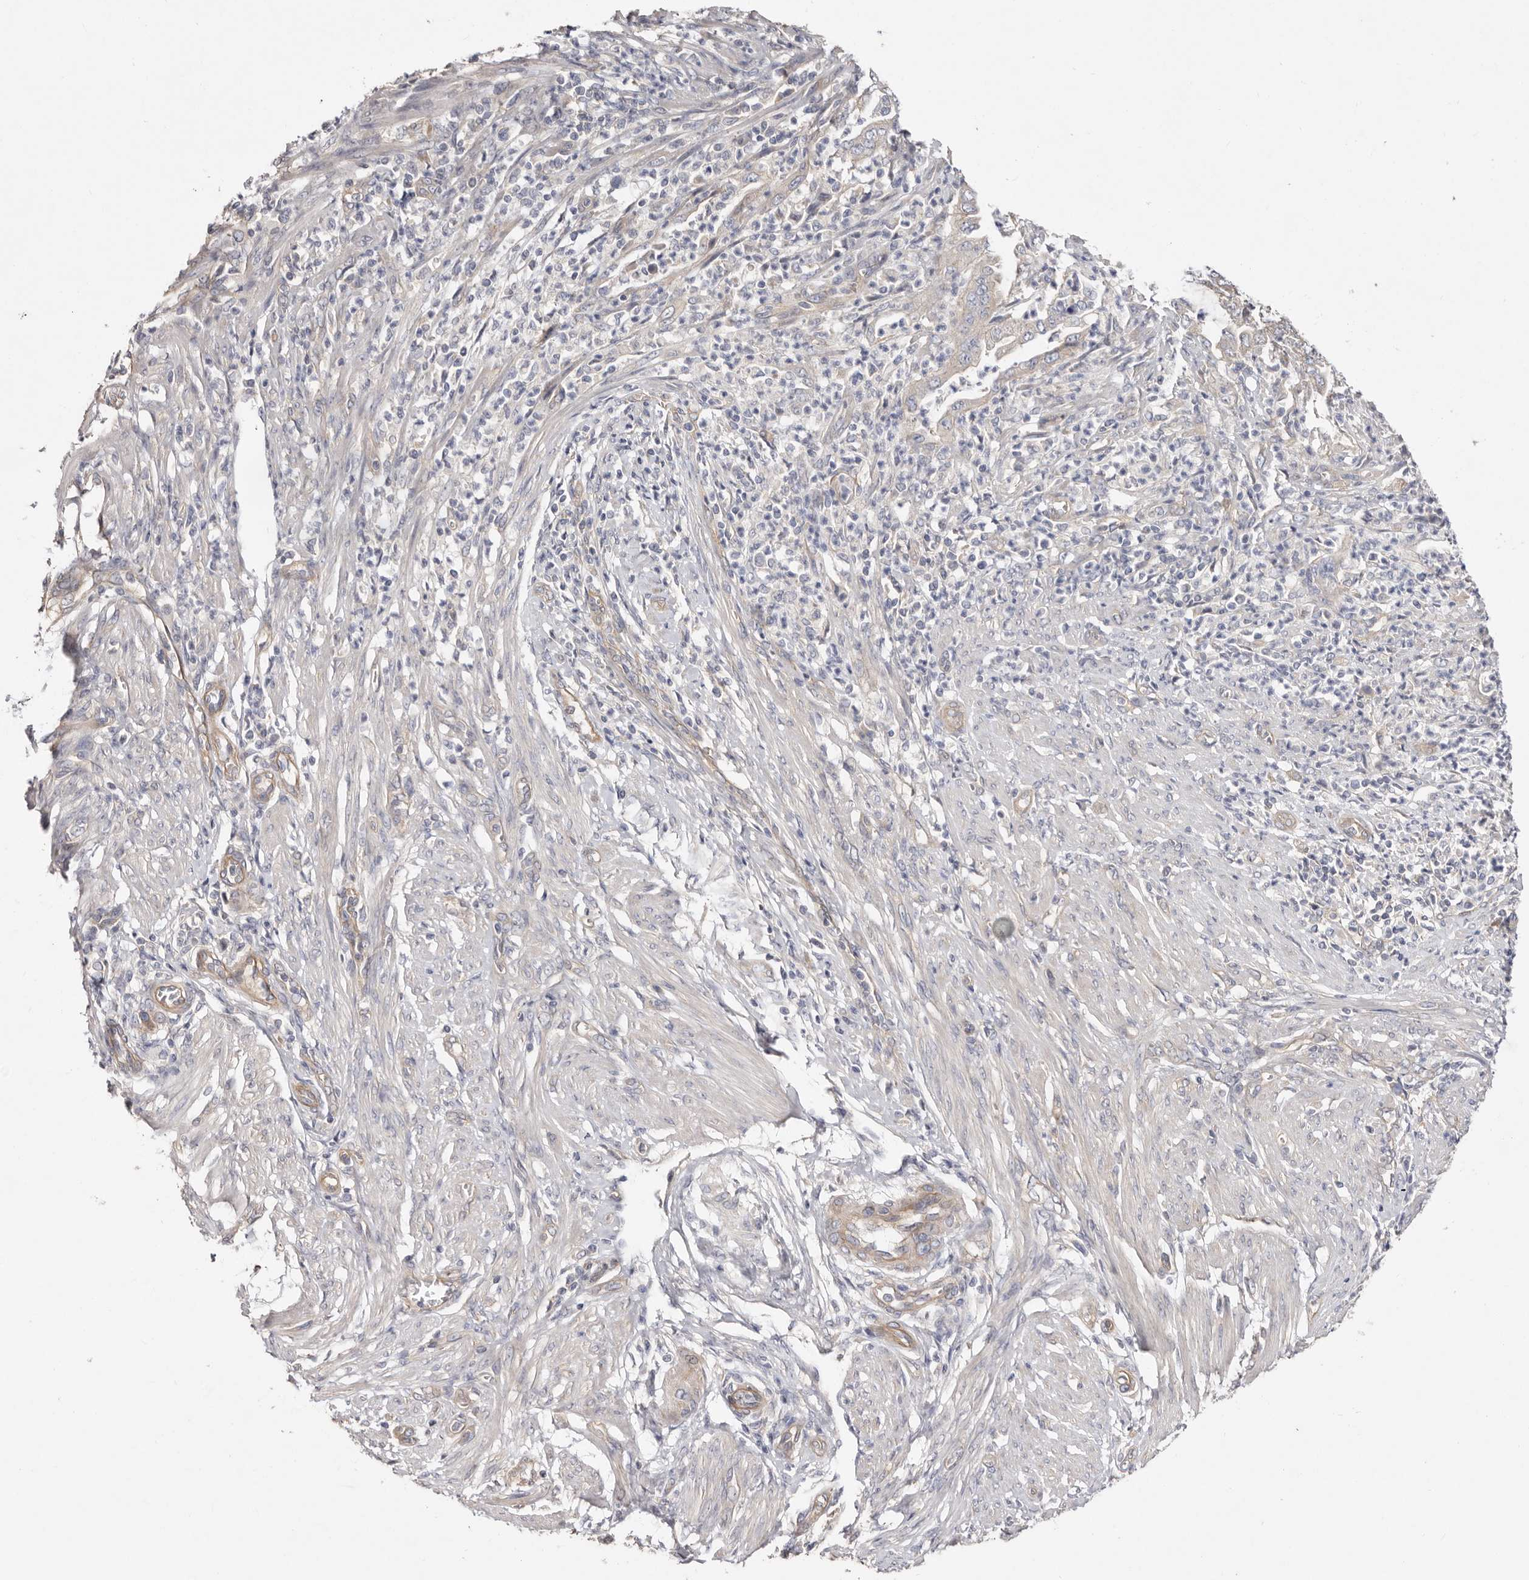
{"staining": {"intensity": "negative", "quantity": "none", "location": "none"}, "tissue": "endometrial cancer", "cell_type": "Tumor cells", "image_type": "cancer", "snomed": [{"axis": "morphology", "description": "Adenocarcinoma, NOS"}, {"axis": "topography", "description": "Endometrium"}], "caption": "A histopathology image of endometrial cancer (adenocarcinoma) stained for a protein reveals no brown staining in tumor cells.", "gene": "FAM167B", "patient": {"sex": "female", "age": 51}}